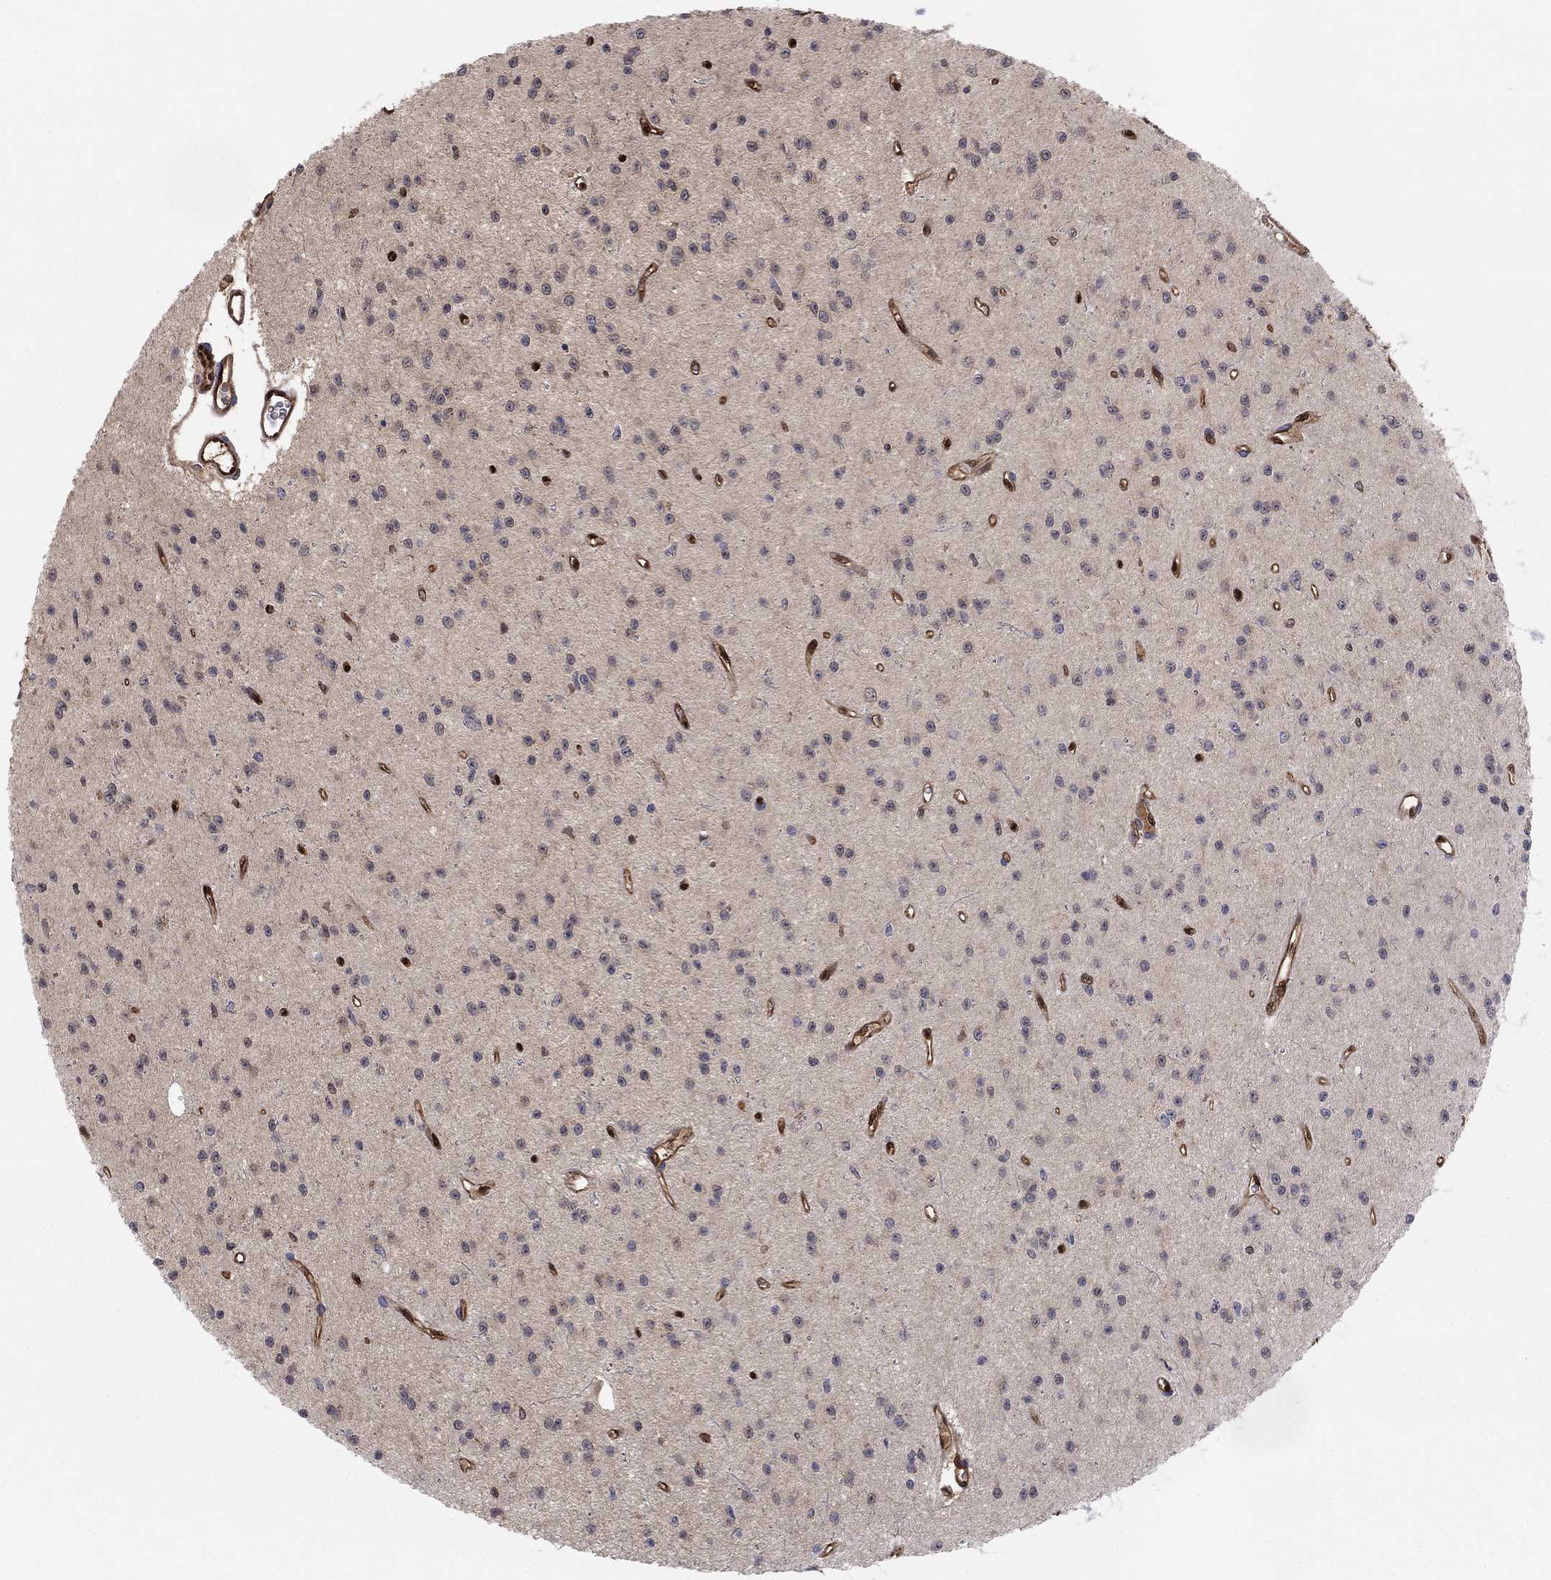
{"staining": {"intensity": "negative", "quantity": "none", "location": "none"}, "tissue": "glioma", "cell_type": "Tumor cells", "image_type": "cancer", "snomed": [{"axis": "morphology", "description": "Glioma, malignant, Low grade"}, {"axis": "topography", "description": "Brain"}], "caption": "Tumor cells show no significant positivity in glioma. (Immunohistochemistry, brightfield microscopy, high magnification).", "gene": "PDXK", "patient": {"sex": "female", "age": 45}}